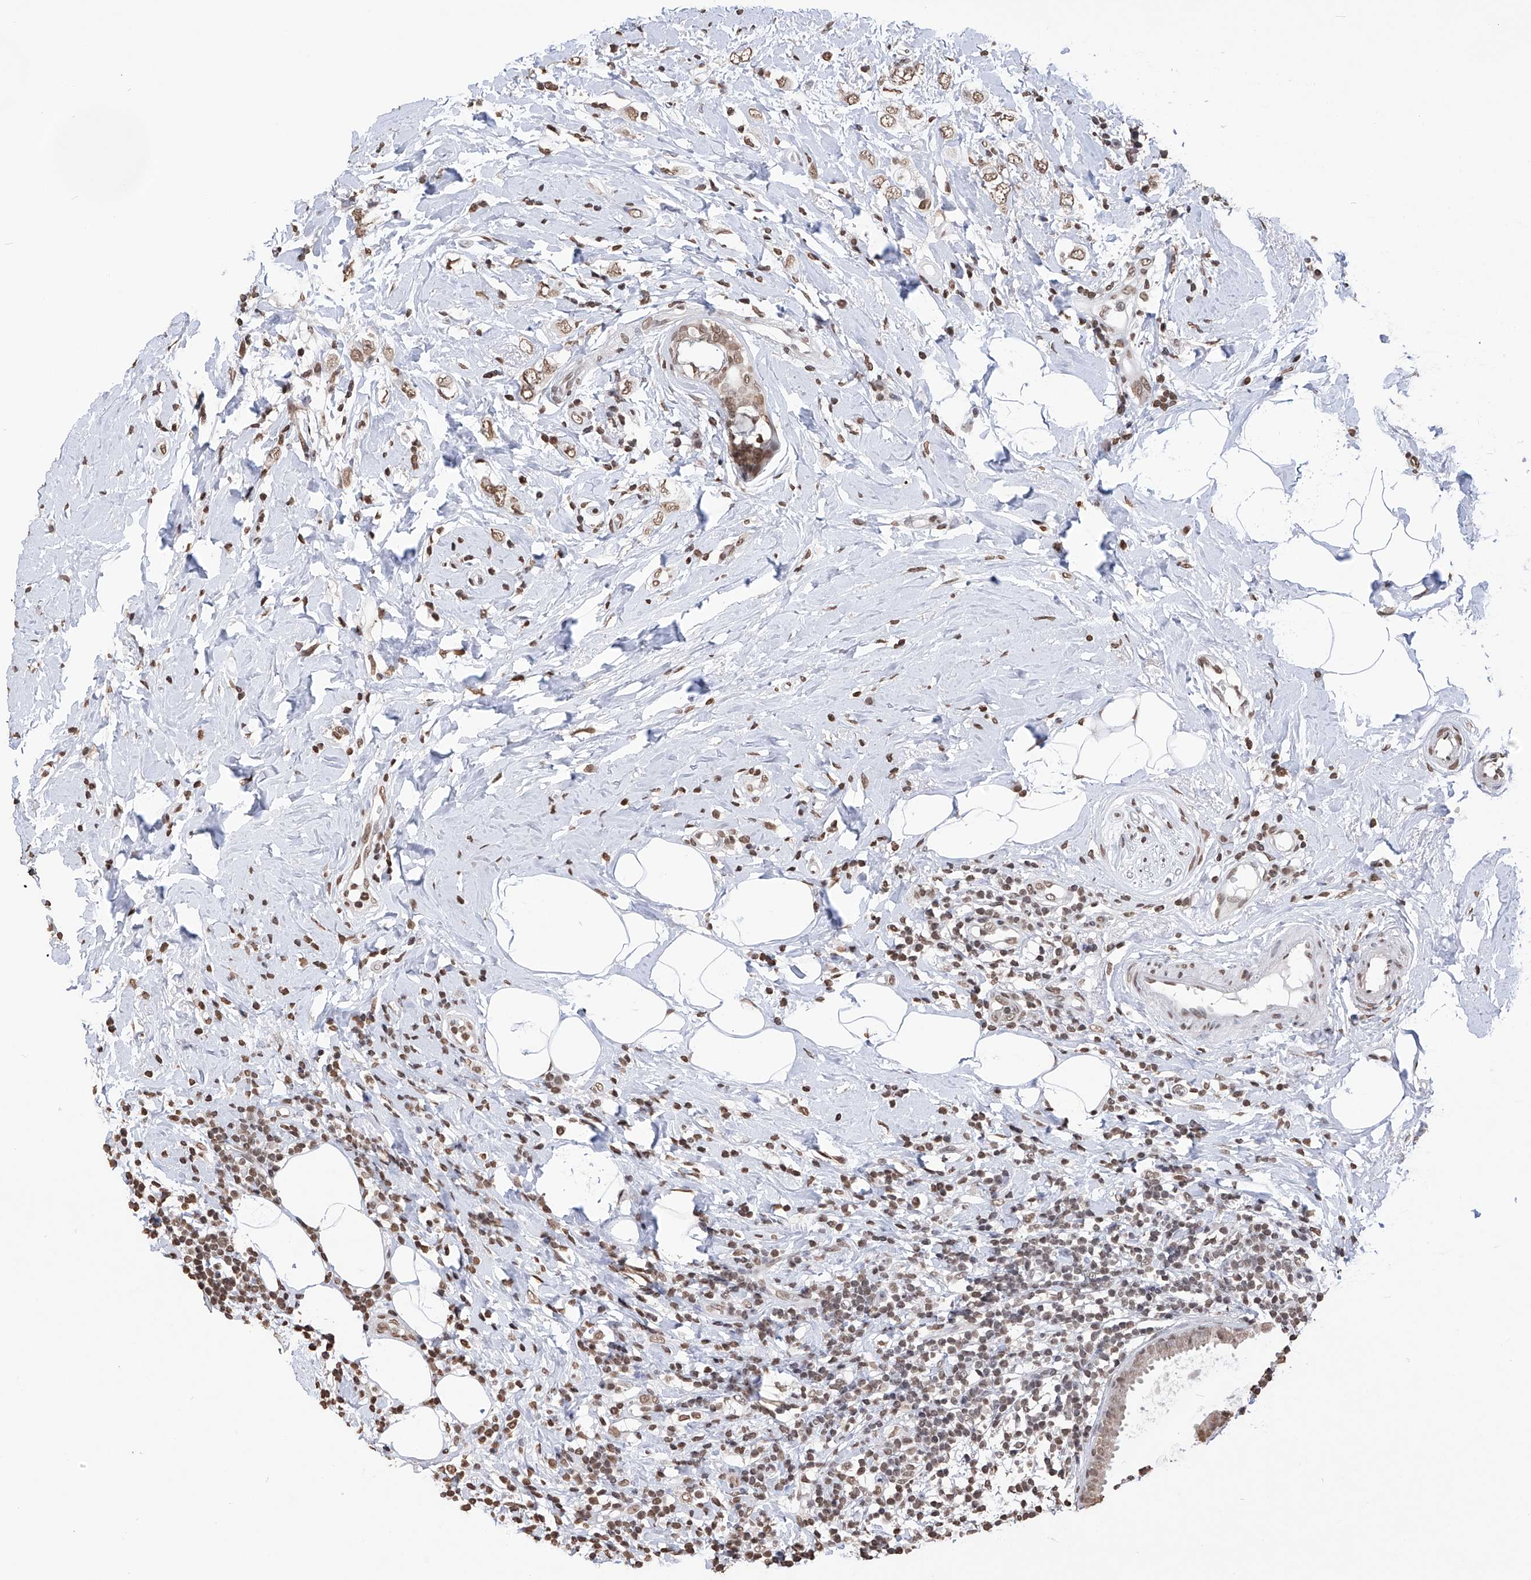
{"staining": {"intensity": "moderate", "quantity": ">75%", "location": "nuclear"}, "tissue": "breast cancer", "cell_type": "Tumor cells", "image_type": "cancer", "snomed": [{"axis": "morphology", "description": "Lobular carcinoma"}, {"axis": "topography", "description": "Breast"}], "caption": "Immunohistochemistry photomicrograph of breast lobular carcinoma stained for a protein (brown), which demonstrates medium levels of moderate nuclear expression in approximately >75% of tumor cells.", "gene": "CFAP410", "patient": {"sex": "female", "age": 47}}